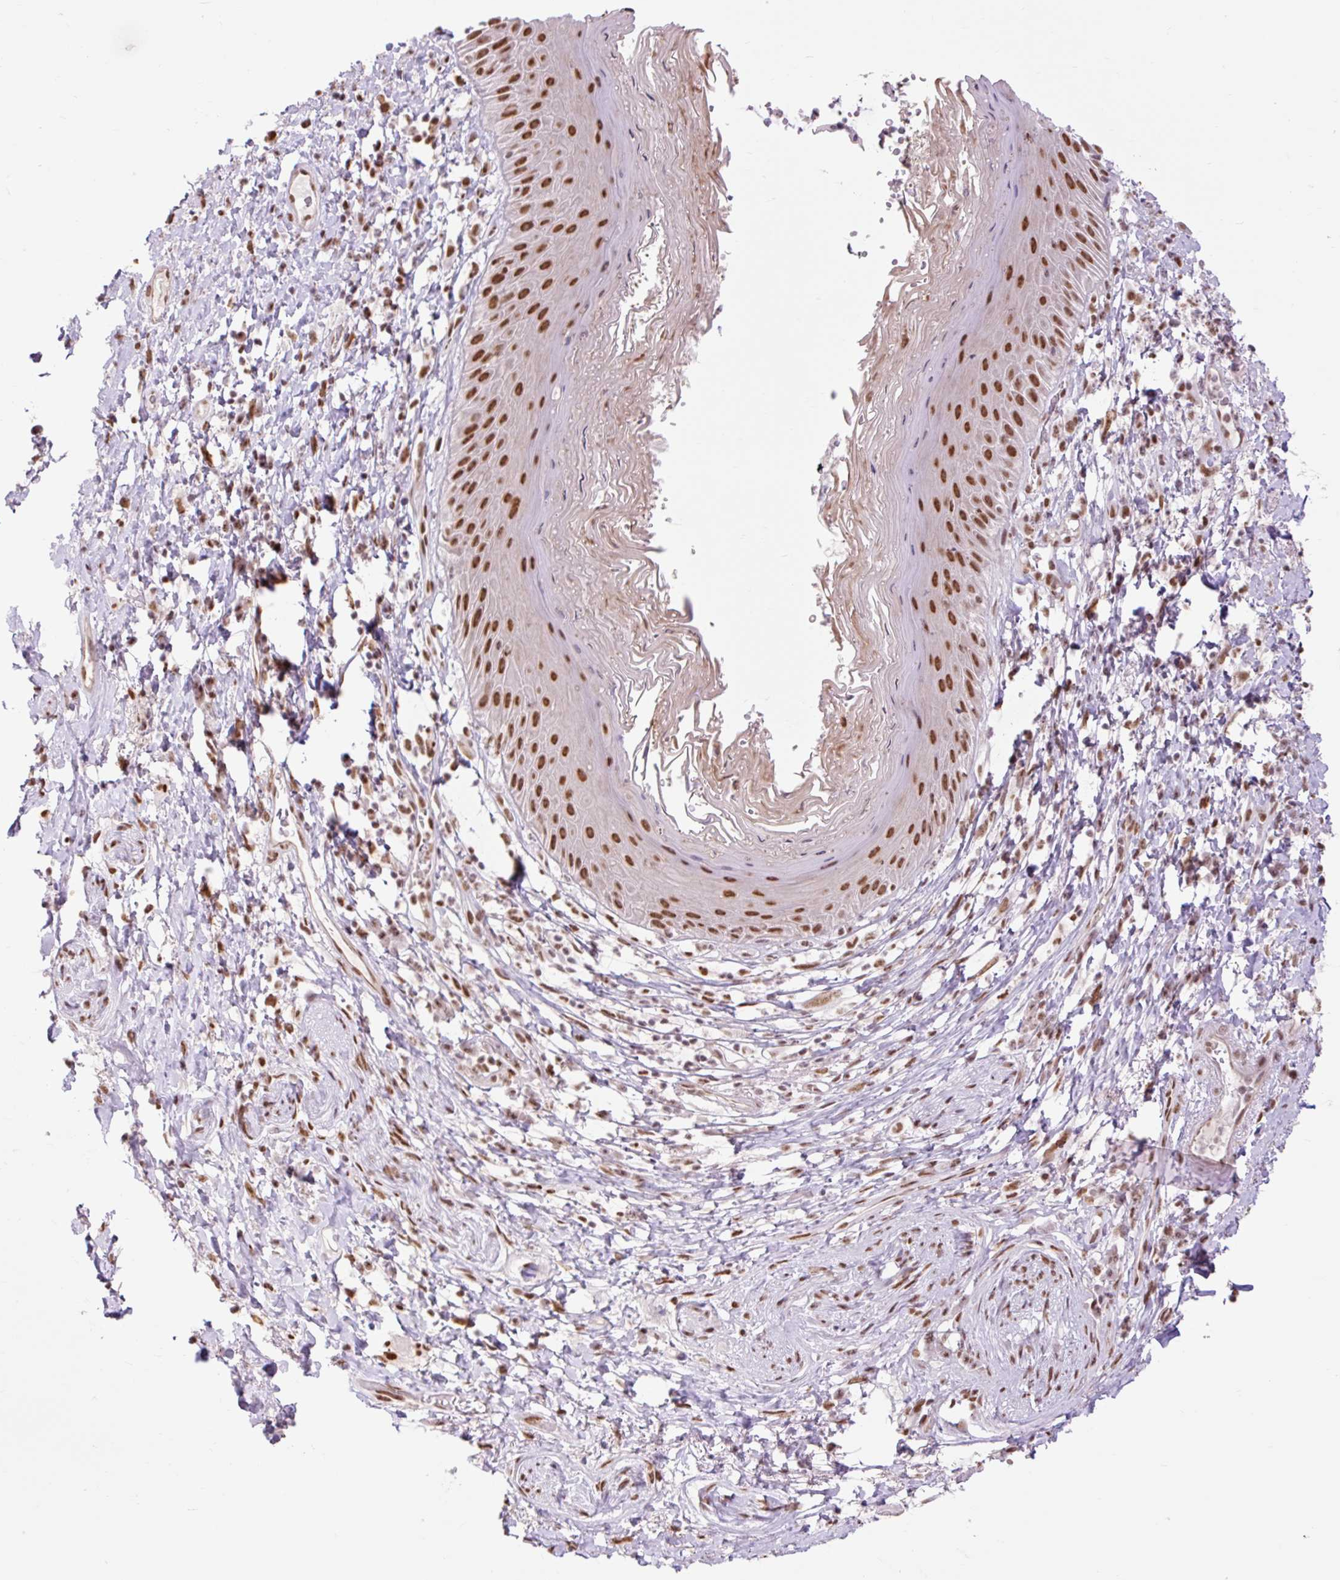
{"staining": {"intensity": "strong", "quantity": ">75%", "location": "nuclear"}, "tissue": "skin", "cell_type": "Epidermal cells", "image_type": "normal", "snomed": [{"axis": "morphology", "description": "Normal tissue, NOS"}, {"axis": "topography", "description": "Anal"}], "caption": "This is an image of IHC staining of normal skin, which shows strong positivity in the nuclear of epidermal cells.", "gene": "ENSG00000261832", "patient": {"sex": "male", "age": 78}}